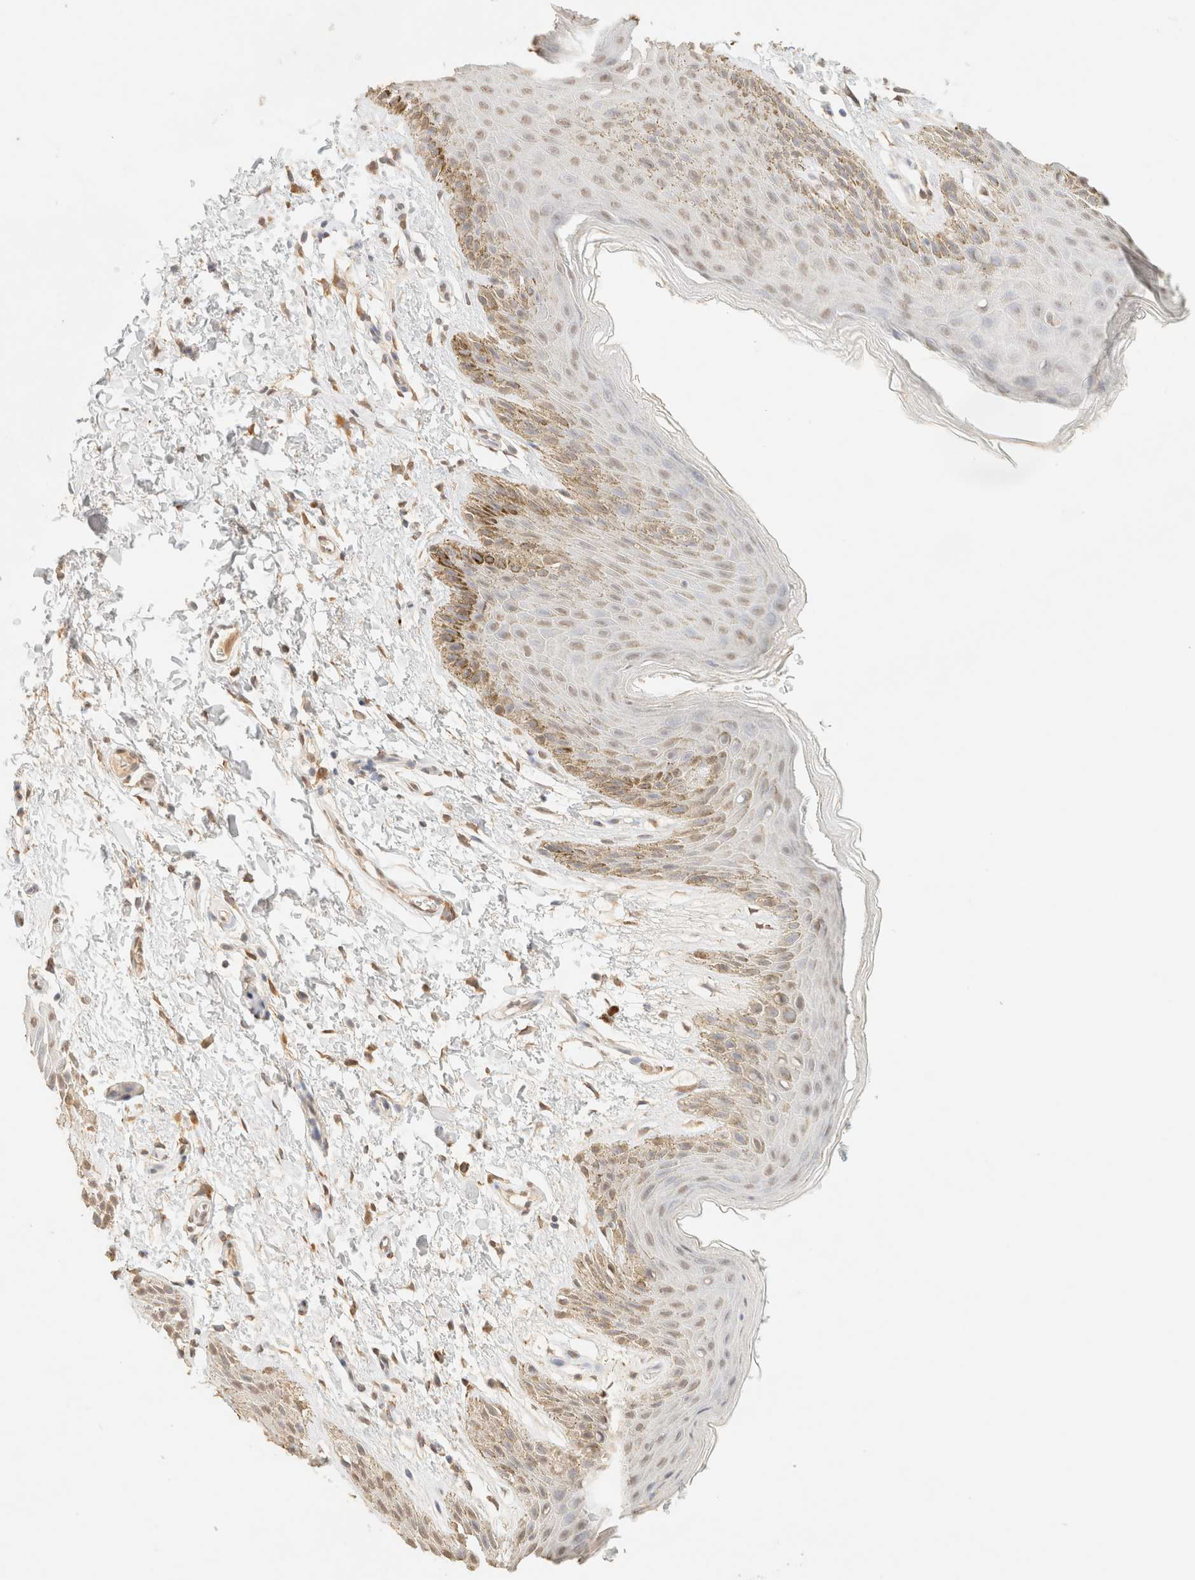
{"staining": {"intensity": "moderate", "quantity": "25%-75%", "location": "nuclear"}, "tissue": "skin", "cell_type": "Epidermal cells", "image_type": "normal", "snomed": [{"axis": "morphology", "description": "Normal tissue, NOS"}, {"axis": "topography", "description": "Anal"}, {"axis": "topography", "description": "Peripheral nerve tissue"}], "caption": "IHC image of benign skin: human skin stained using immunohistochemistry (IHC) displays medium levels of moderate protein expression localized specifically in the nuclear of epidermal cells, appearing as a nuclear brown color.", "gene": "S100A13", "patient": {"sex": "male", "age": 44}}